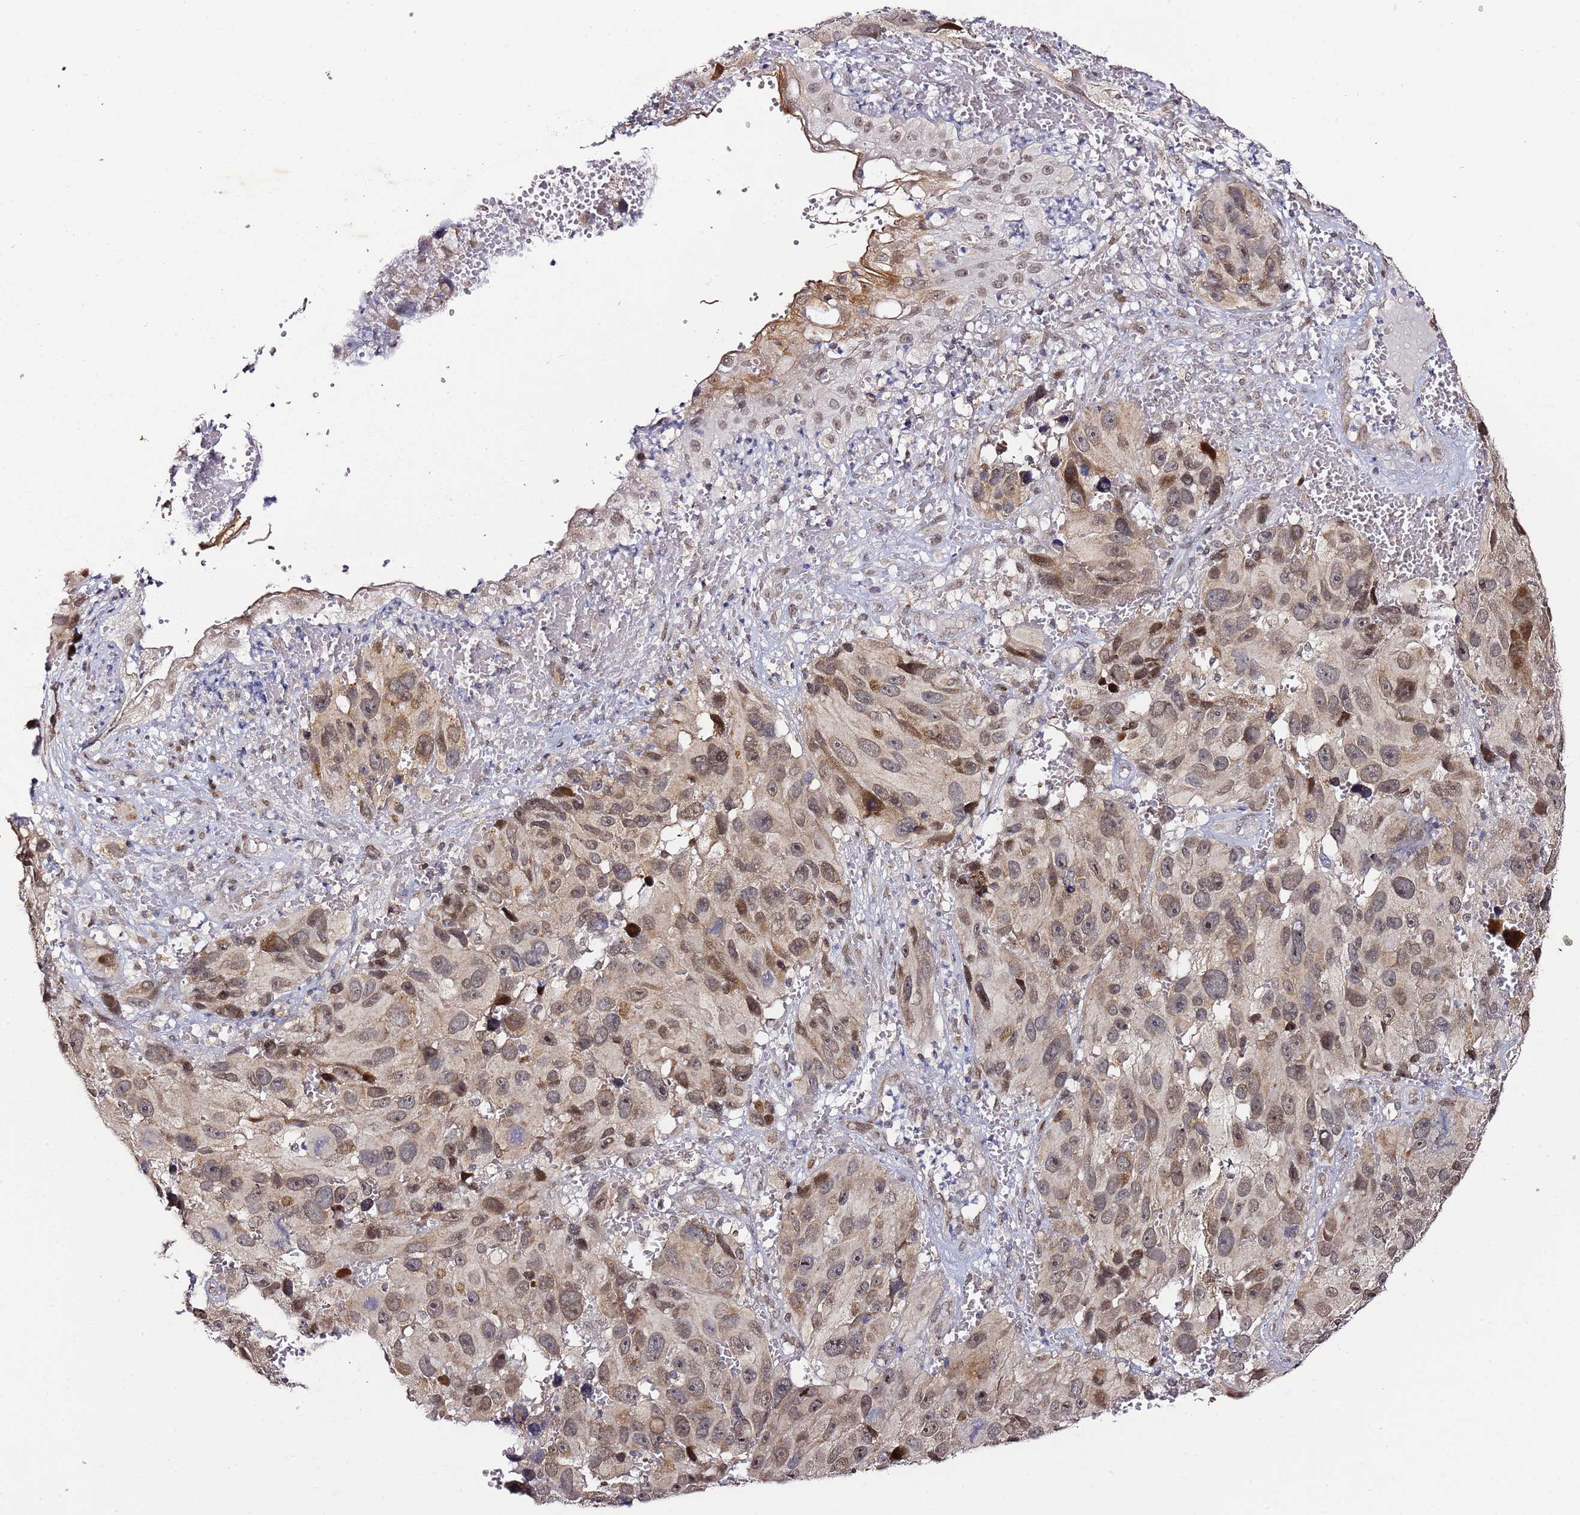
{"staining": {"intensity": "moderate", "quantity": ">75%", "location": "cytoplasmic/membranous,nuclear"}, "tissue": "melanoma", "cell_type": "Tumor cells", "image_type": "cancer", "snomed": [{"axis": "morphology", "description": "Malignant melanoma, NOS"}, {"axis": "topography", "description": "Skin"}], "caption": "Immunohistochemistry micrograph of neoplastic tissue: malignant melanoma stained using immunohistochemistry (IHC) demonstrates medium levels of moderate protein expression localized specifically in the cytoplasmic/membranous and nuclear of tumor cells, appearing as a cytoplasmic/membranous and nuclear brown color.", "gene": "TP53AIP1", "patient": {"sex": "male", "age": 84}}